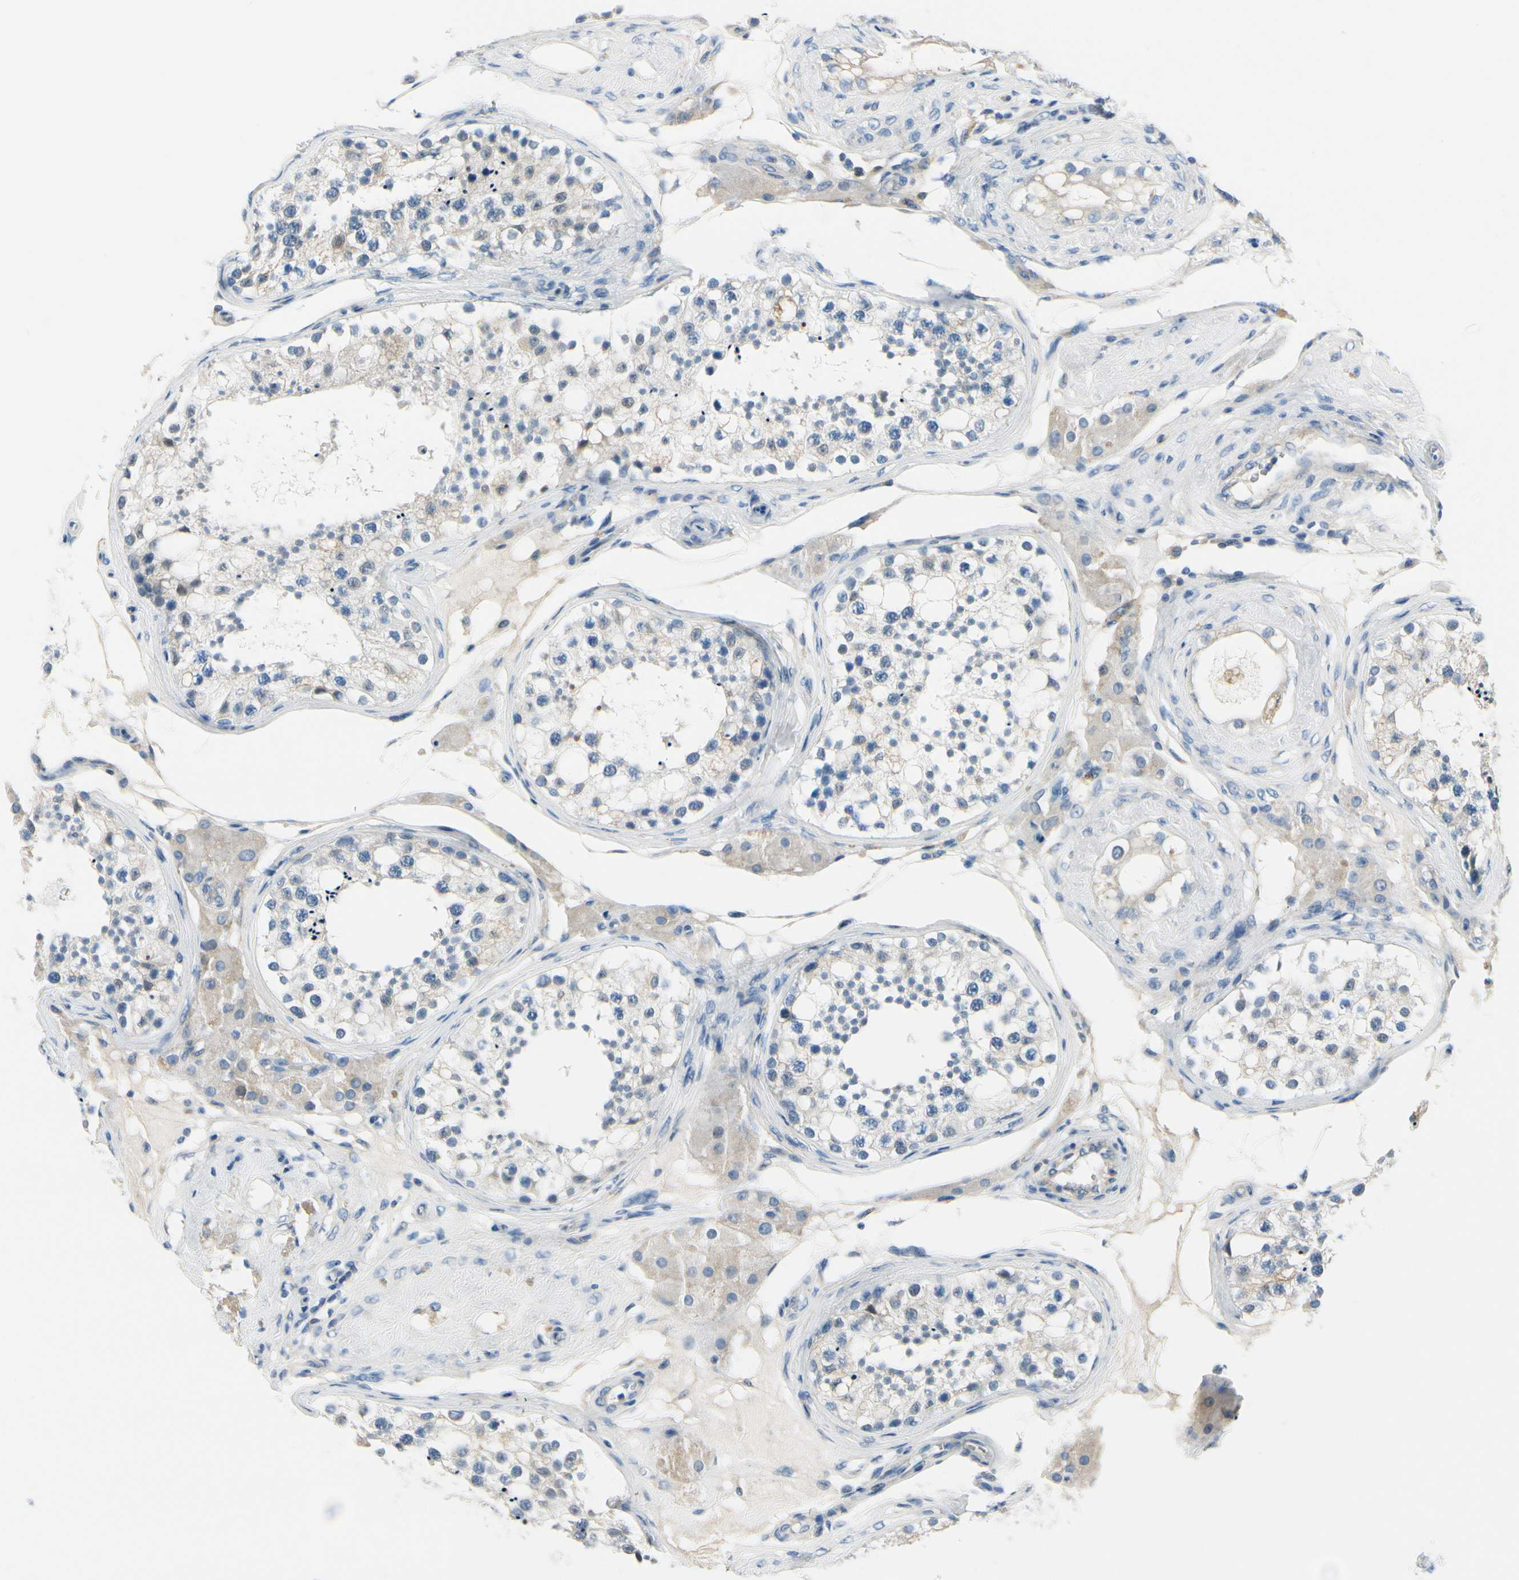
{"staining": {"intensity": "moderate", "quantity": "25%-75%", "location": "cytoplasmic/membranous"}, "tissue": "testis", "cell_type": "Cells in seminiferous ducts", "image_type": "normal", "snomed": [{"axis": "morphology", "description": "Normal tissue, NOS"}, {"axis": "topography", "description": "Testis"}], "caption": "Immunohistochemical staining of unremarkable human testis exhibits 25%-75% levels of moderate cytoplasmic/membranous protein staining in approximately 25%-75% of cells in seminiferous ducts. The protein is shown in brown color, while the nuclei are stained blue.", "gene": "FCER2", "patient": {"sex": "male", "age": 68}}